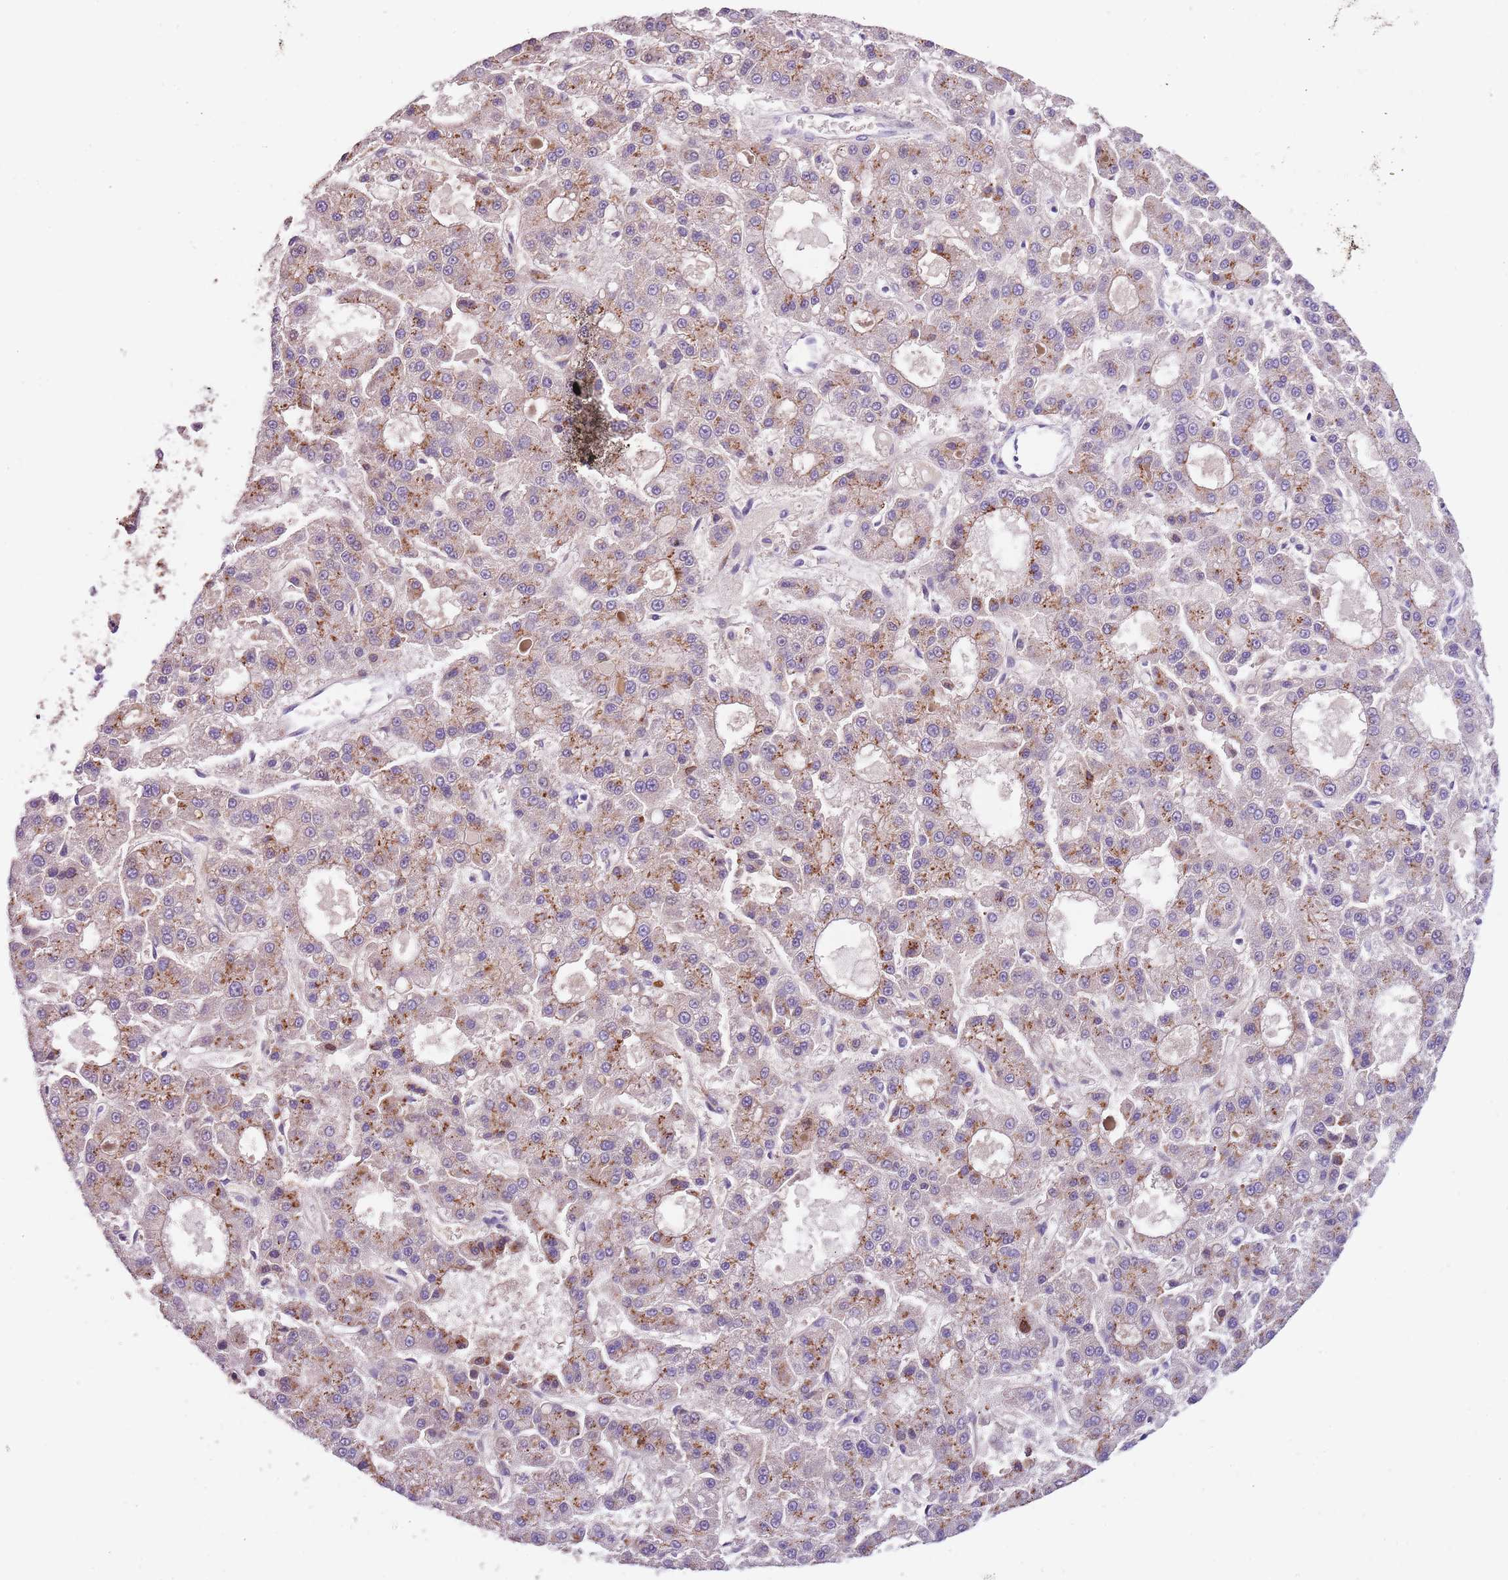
{"staining": {"intensity": "moderate", "quantity": ">75%", "location": "cytoplasmic/membranous"}, "tissue": "liver cancer", "cell_type": "Tumor cells", "image_type": "cancer", "snomed": [{"axis": "morphology", "description": "Carcinoma, Hepatocellular, NOS"}, {"axis": "topography", "description": "Liver"}], "caption": "Protein staining of liver cancer tissue shows moderate cytoplasmic/membranous positivity in about >75% of tumor cells. (DAB (3,3'-diaminobenzidine) IHC, brown staining for protein, blue staining for nuclei).", "gene": "C2CD3", "patient": {"sex": "male", "age": 70}}